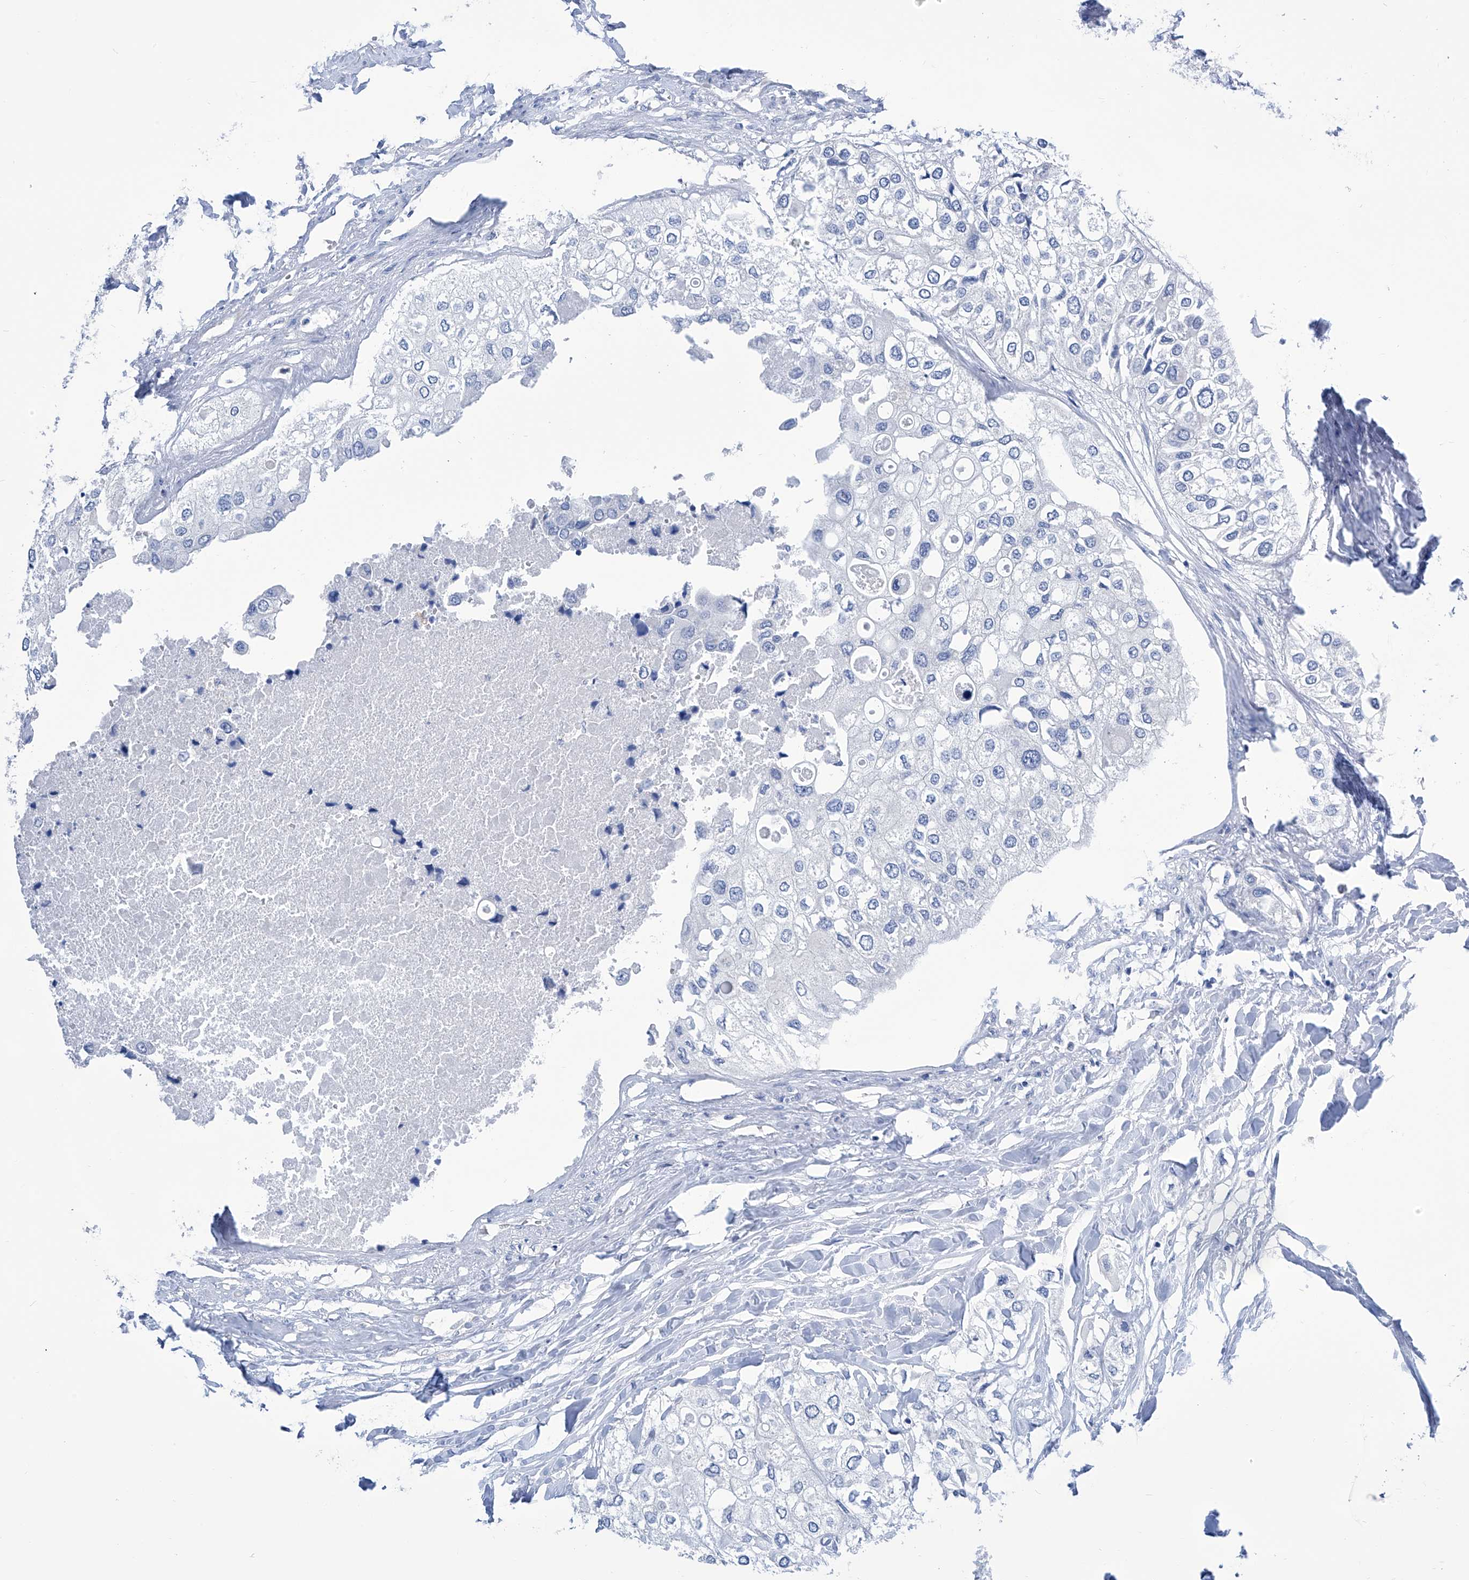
{"staining": {"intensity": "negative", "quantity": "none", "location": "none"}, "tissue": "urothelial cancer", "cell_type": "Tumor cells", "image_type": "cancer", "snomed": [{"axis": "morphology", "description": "Urothelial carcinoma, High grade"}, {"axis": "topography", "description": "Urinary bladder"}], "caption": "An immunohistochemistry (IHC) micrograph of high-grade urothelial carcinoma is shown. There is no staining in tumor cells of high-grade urothelial carcinoma.", "gene": "IMPA2", "patient": {"sex": "male", "age": 64}}